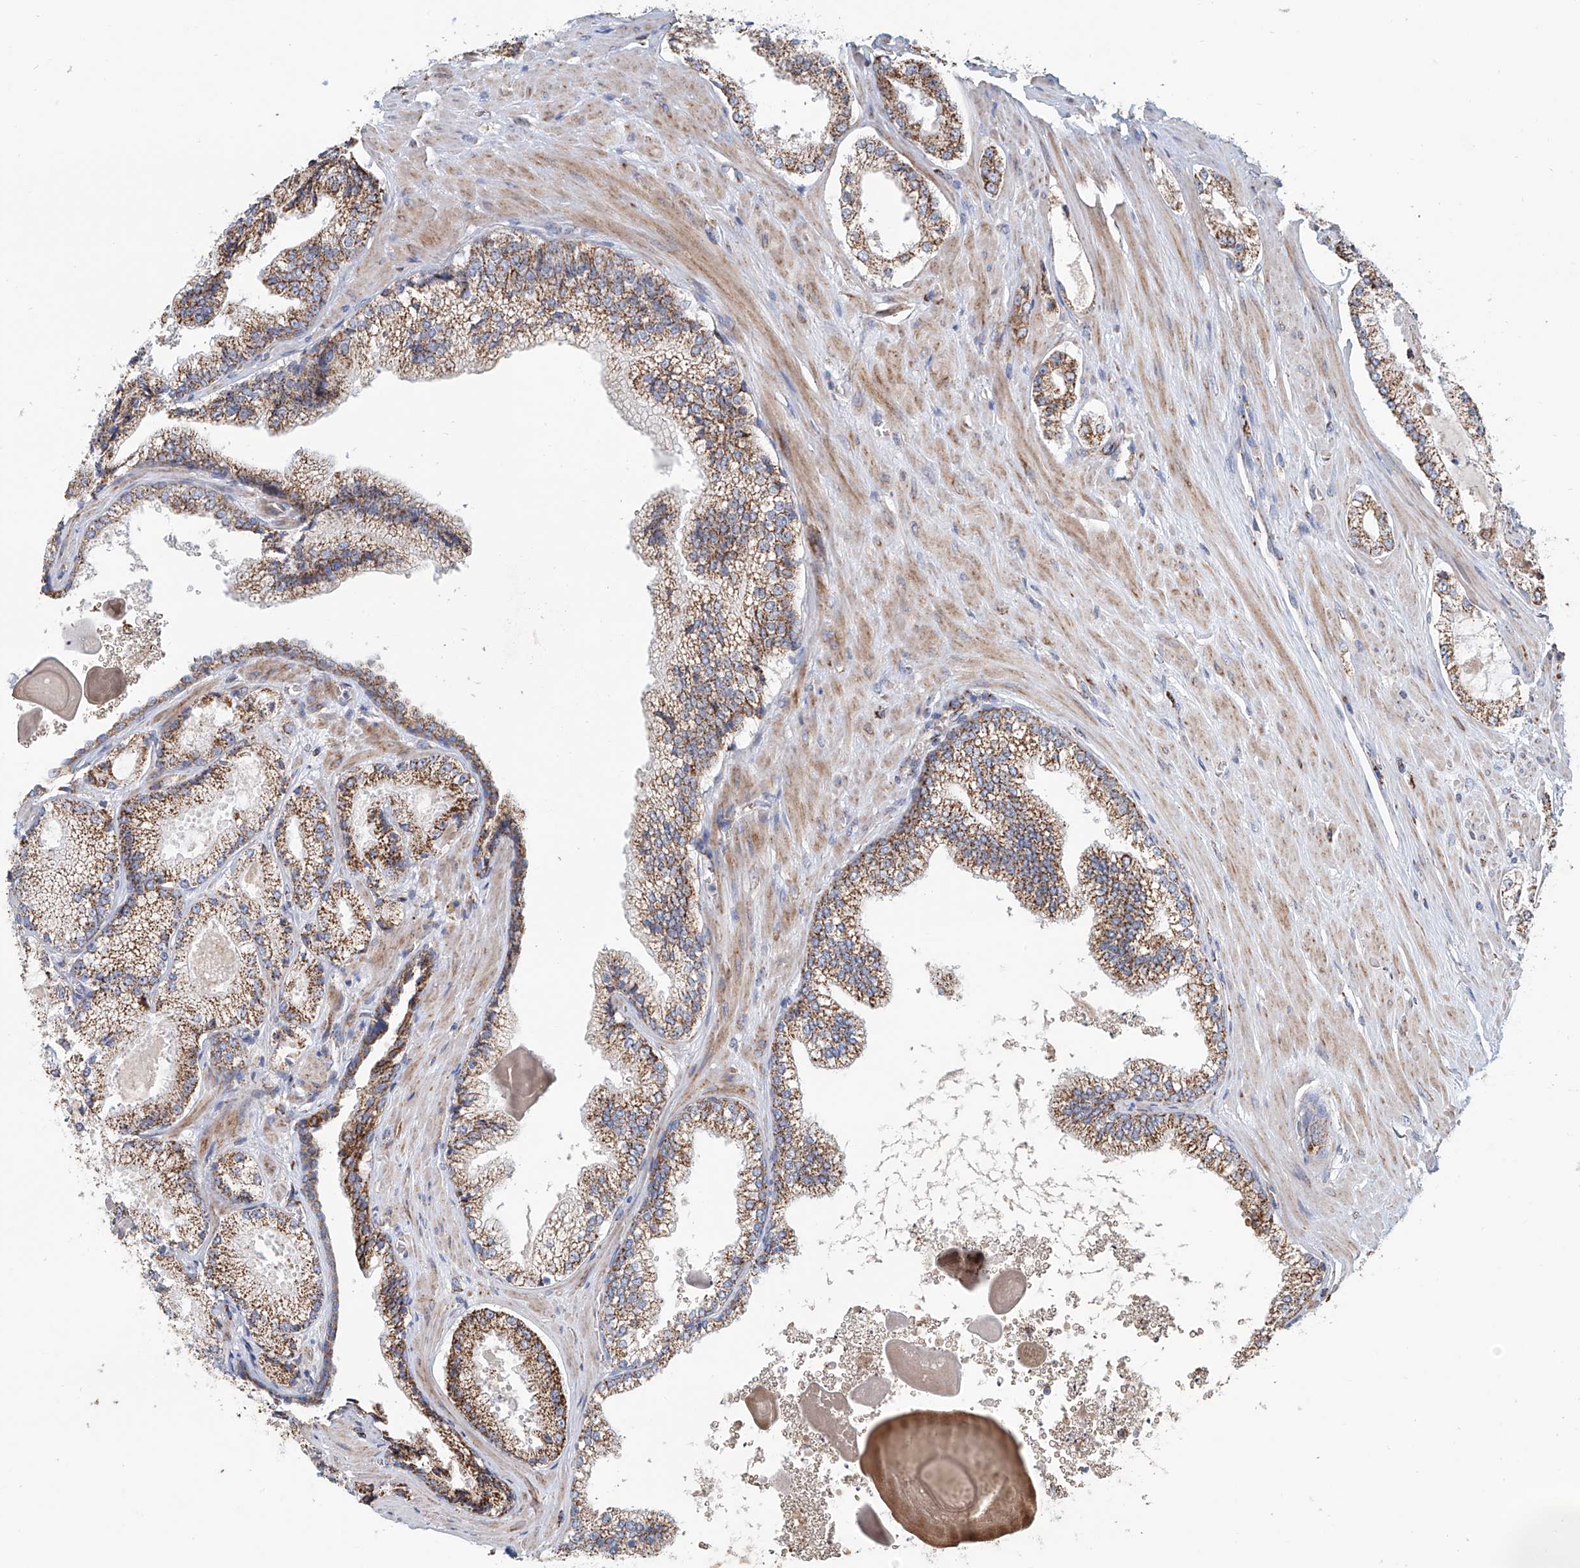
{"staining": {"intensity": "moderate", "quantity": ">75%", "location": "cytoplasmic/membranous"}, "tissue": "prostate cancer", "cell_type": "Tumor cells", "image_type": "cancer", "snomed": [{"axis": "morphology", "description": "Adenocarcinoma, High grade"}, {"axis": "topography", "description": "Prostate"}], "caption": "Human prostate cancer stained for a protein (brown) displays moderate cytoplasmic/membranous positive expression in about >75% of tumor cells.", "gene": "MCL1", "patient": {"sex": "male", "age": 73}}